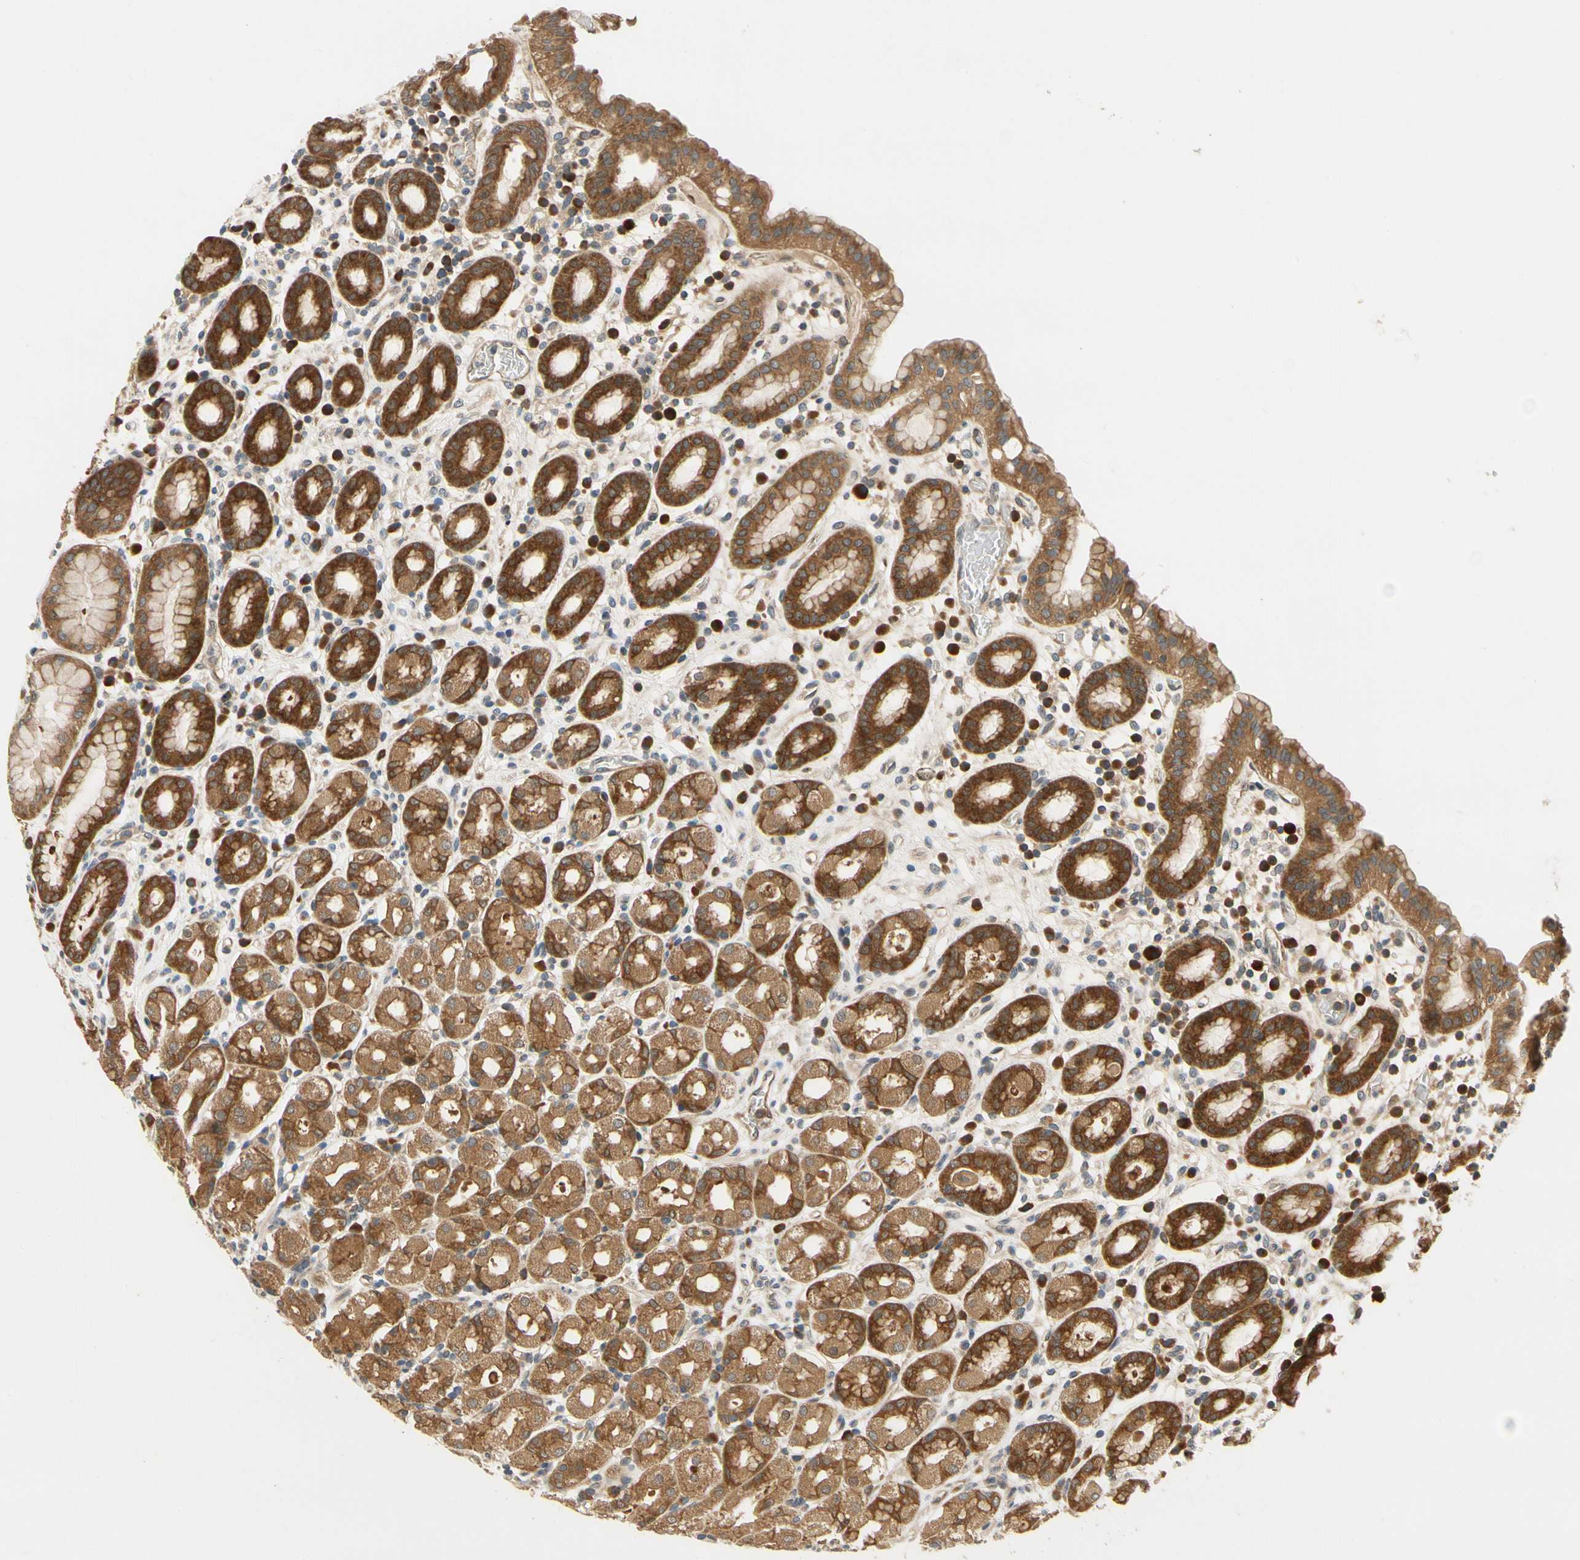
{"staining": {"intensity": "strong", "quantity": ">75%", "location": "cytoplasmic/membranous"}, "tissue": "stomach", "cell_type": "Glandular cells", "image_type": "normal", "snomed": [{"axis": "morphology", "description": "Normal tissue, NOS"}, {"axis": "topography", "description": "Stomach, upper"}], "caption": "Immunohistochemistry (IHC) photomicrograph of unremarkable stomach: human stomach stained using immunohistochemistry (IHC) demonstrates high levels of strong protein expression localized specifically in the cytoplasmic/membranous of glandular cells, appearing as a cytoplasmic/membranous brown color.", "gene": "TDRP", "patient": {"sex": "male", "age": 68}}